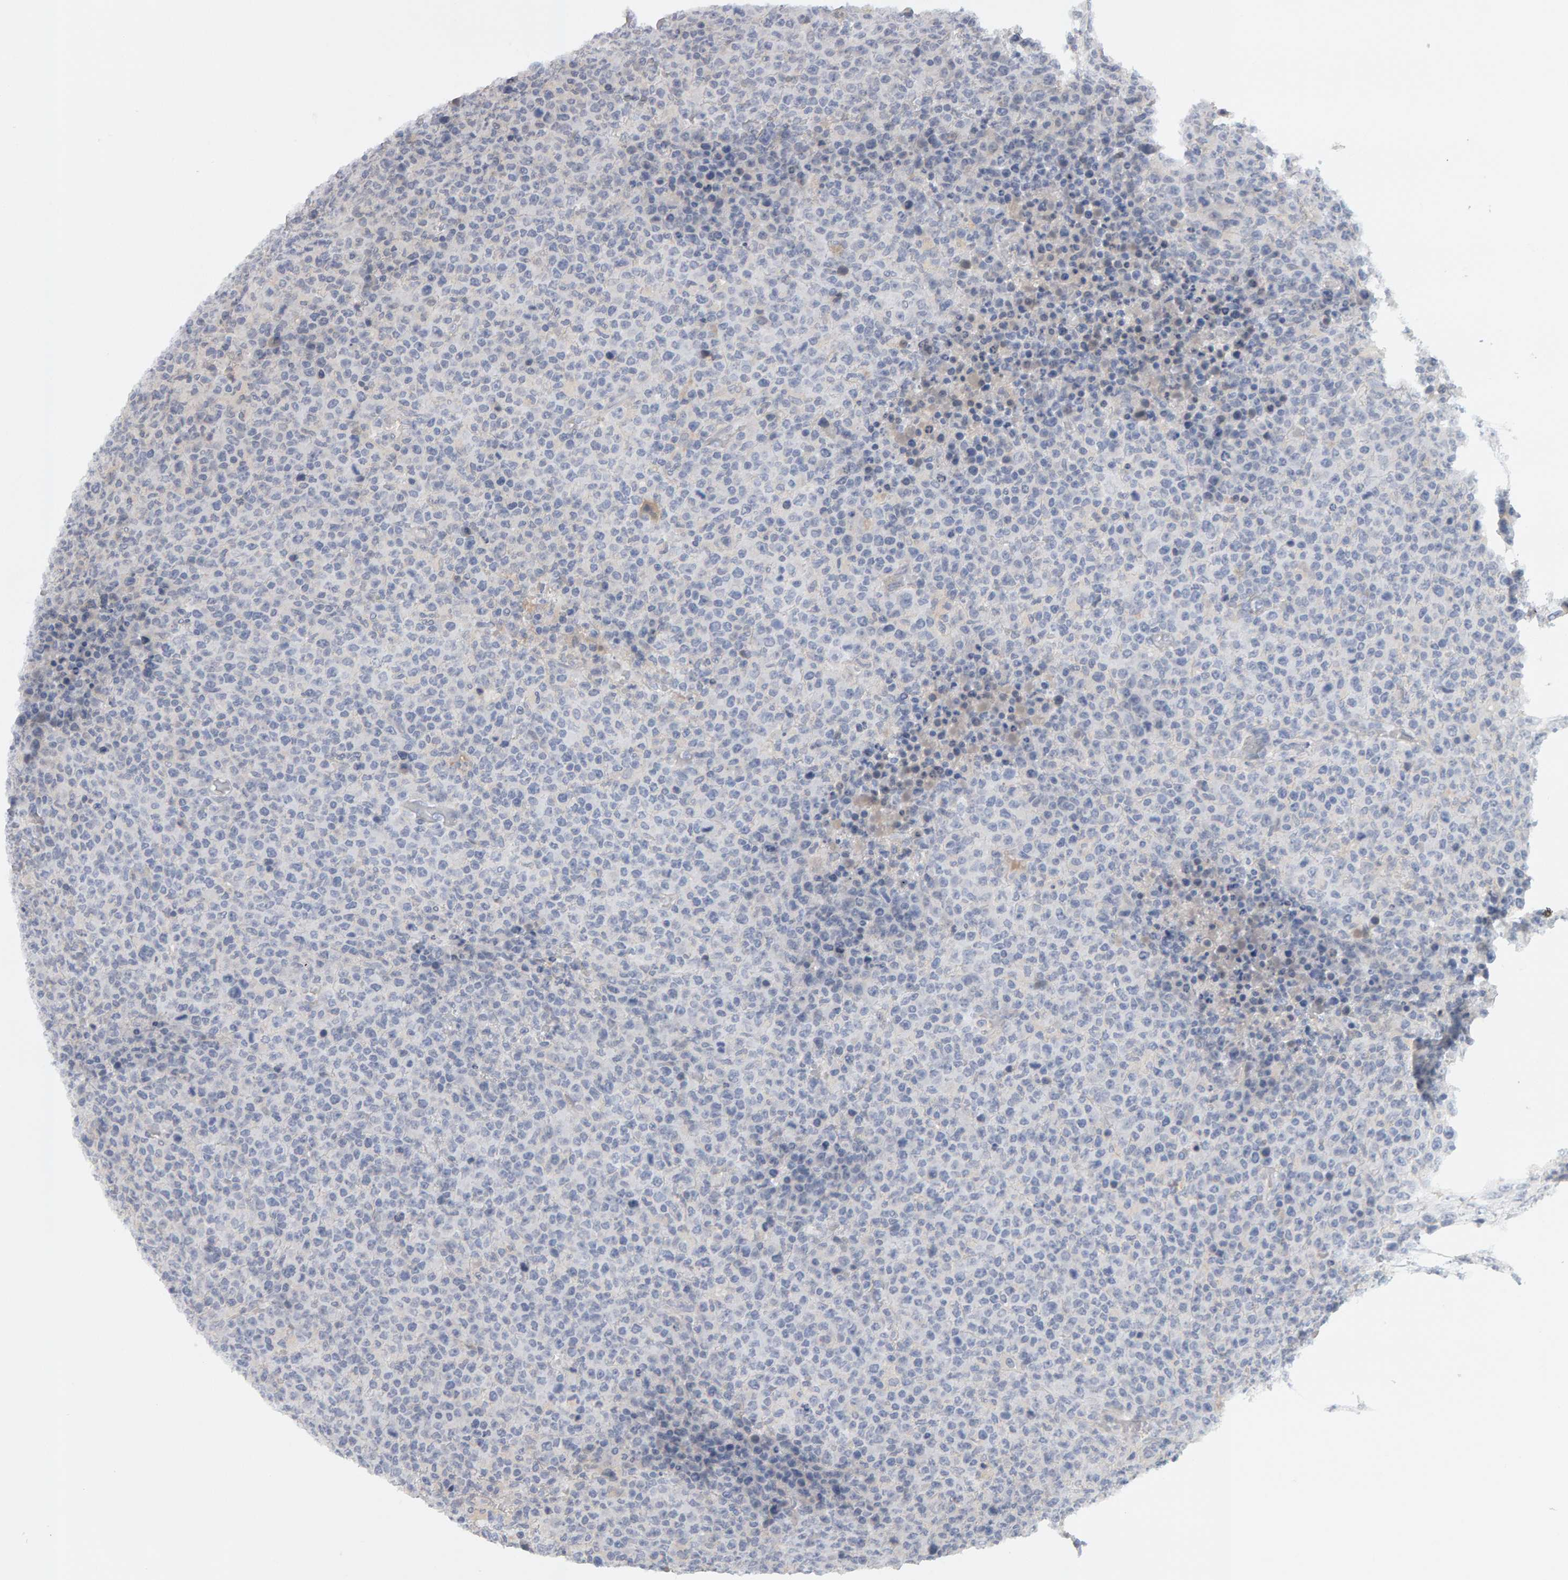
{"staining": {"intensity": "negative", "quantity": "none", "location": "none"}, "tissue": "lymphoma", "cell_type": "Tumor cells", "image_type": "cancer", "snomed": [{"axis": "morphology", "description": "Malignant lymphoma, non-Hodgkin's type, High grade"}, {"axis": "topography", "description": "Lymph node"}], "caption": "Human lymphoma stained for a protein using immunohistochemistry (IHC) displays no positivity in tumor cells.", "gene": "MSRA", "patient": {"sex": "male", "age": 13}}